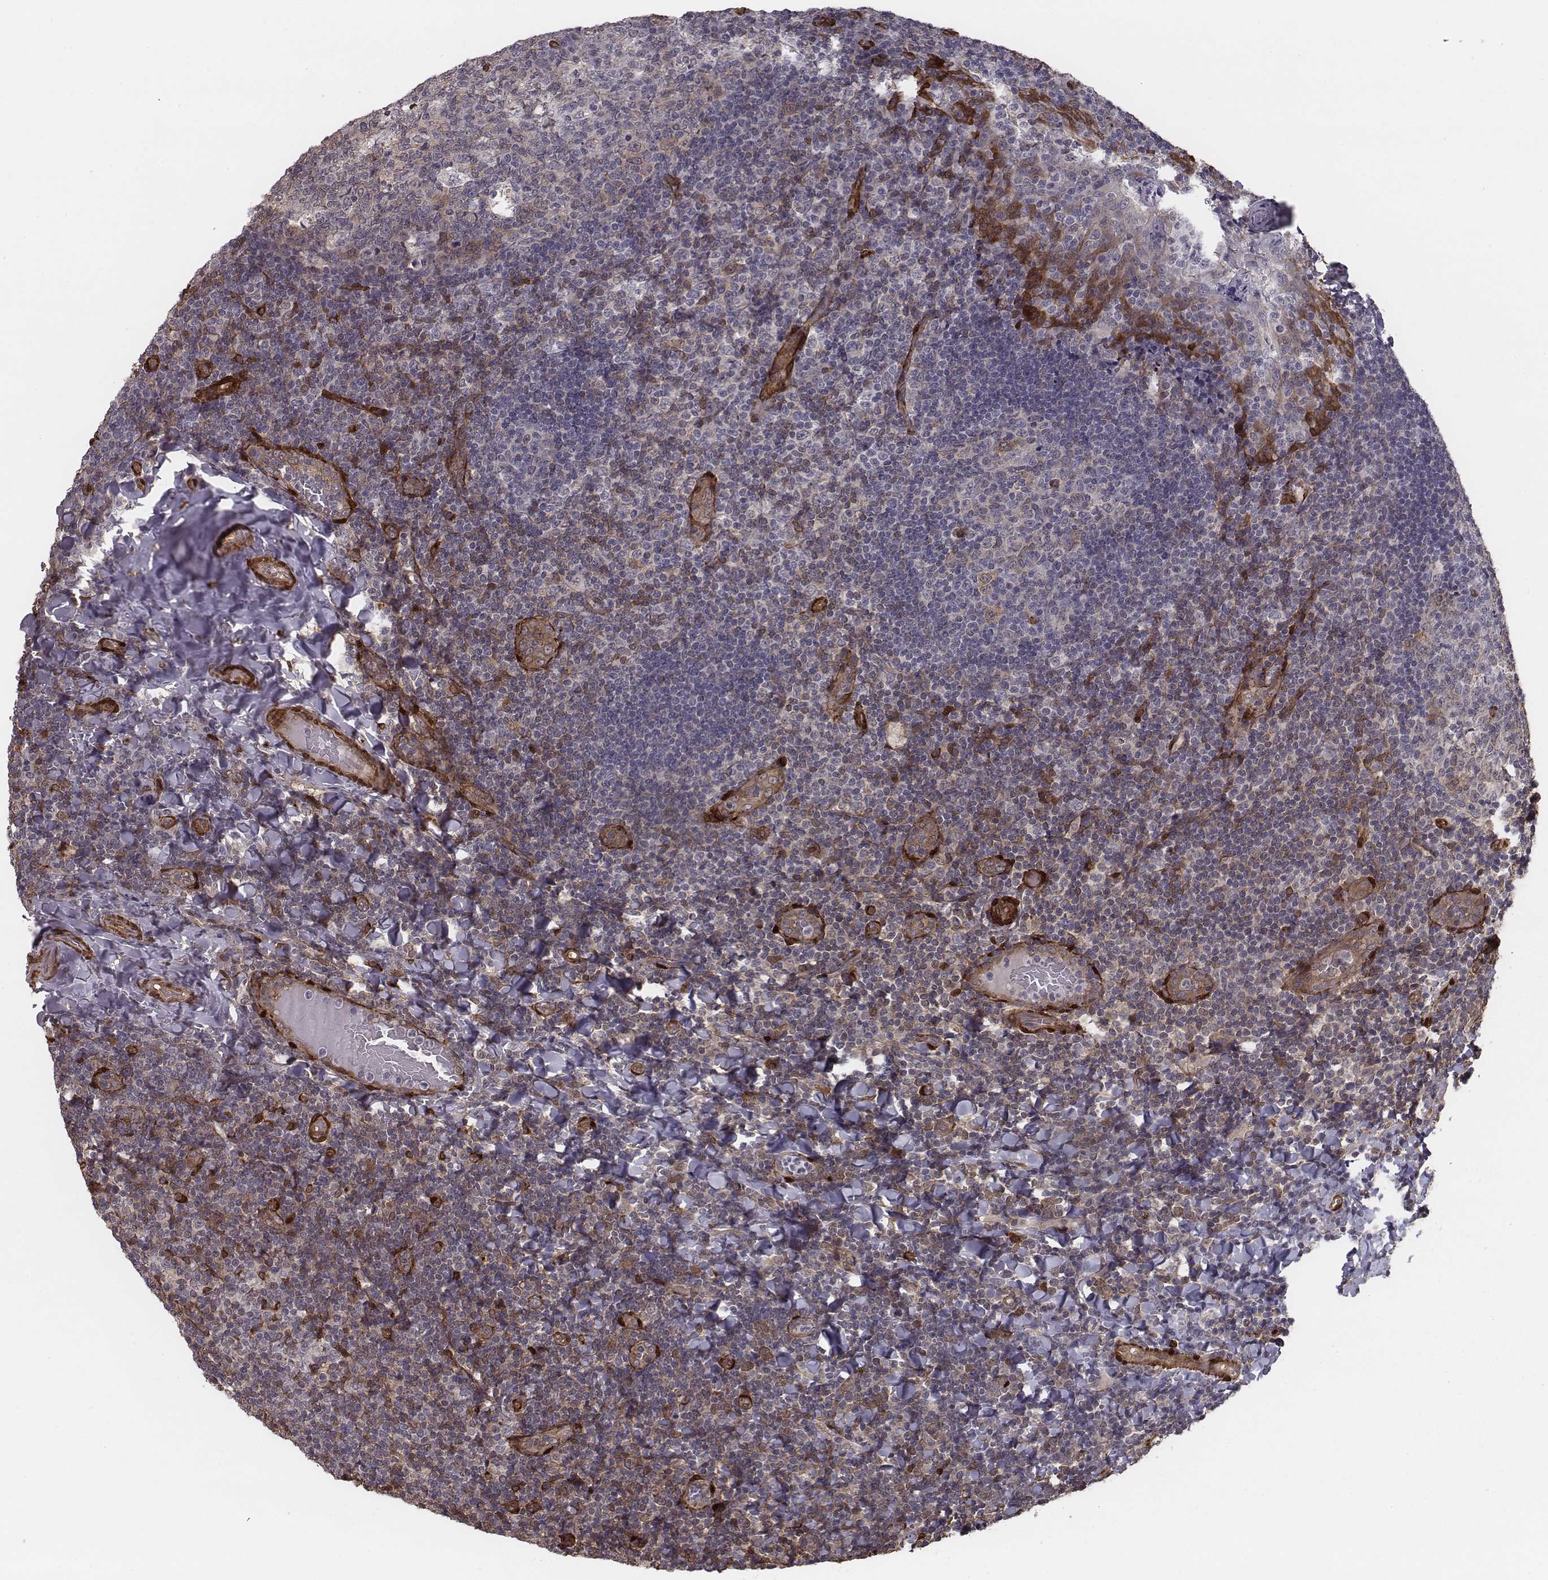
{"staining": {"intensity": "weak", "quantity": "<25%", "location": "cytoplasmic/membranous"}, "tissue": "tonsil", "cell_type": "Germinal center cells", "image_type": "normal", "snomed": [{"axis": "morphology", "description": "Normal tissue, NOS"}, {"axis": "topography", "description": "Tonsil"}], "caption": "This is an immunohistochemistry histopathology image of unremarkable human tonsil. There is no expression in germinal center cells.", "gene": "ISYNA1", "patient": {"sex": "male", "age": 17}}